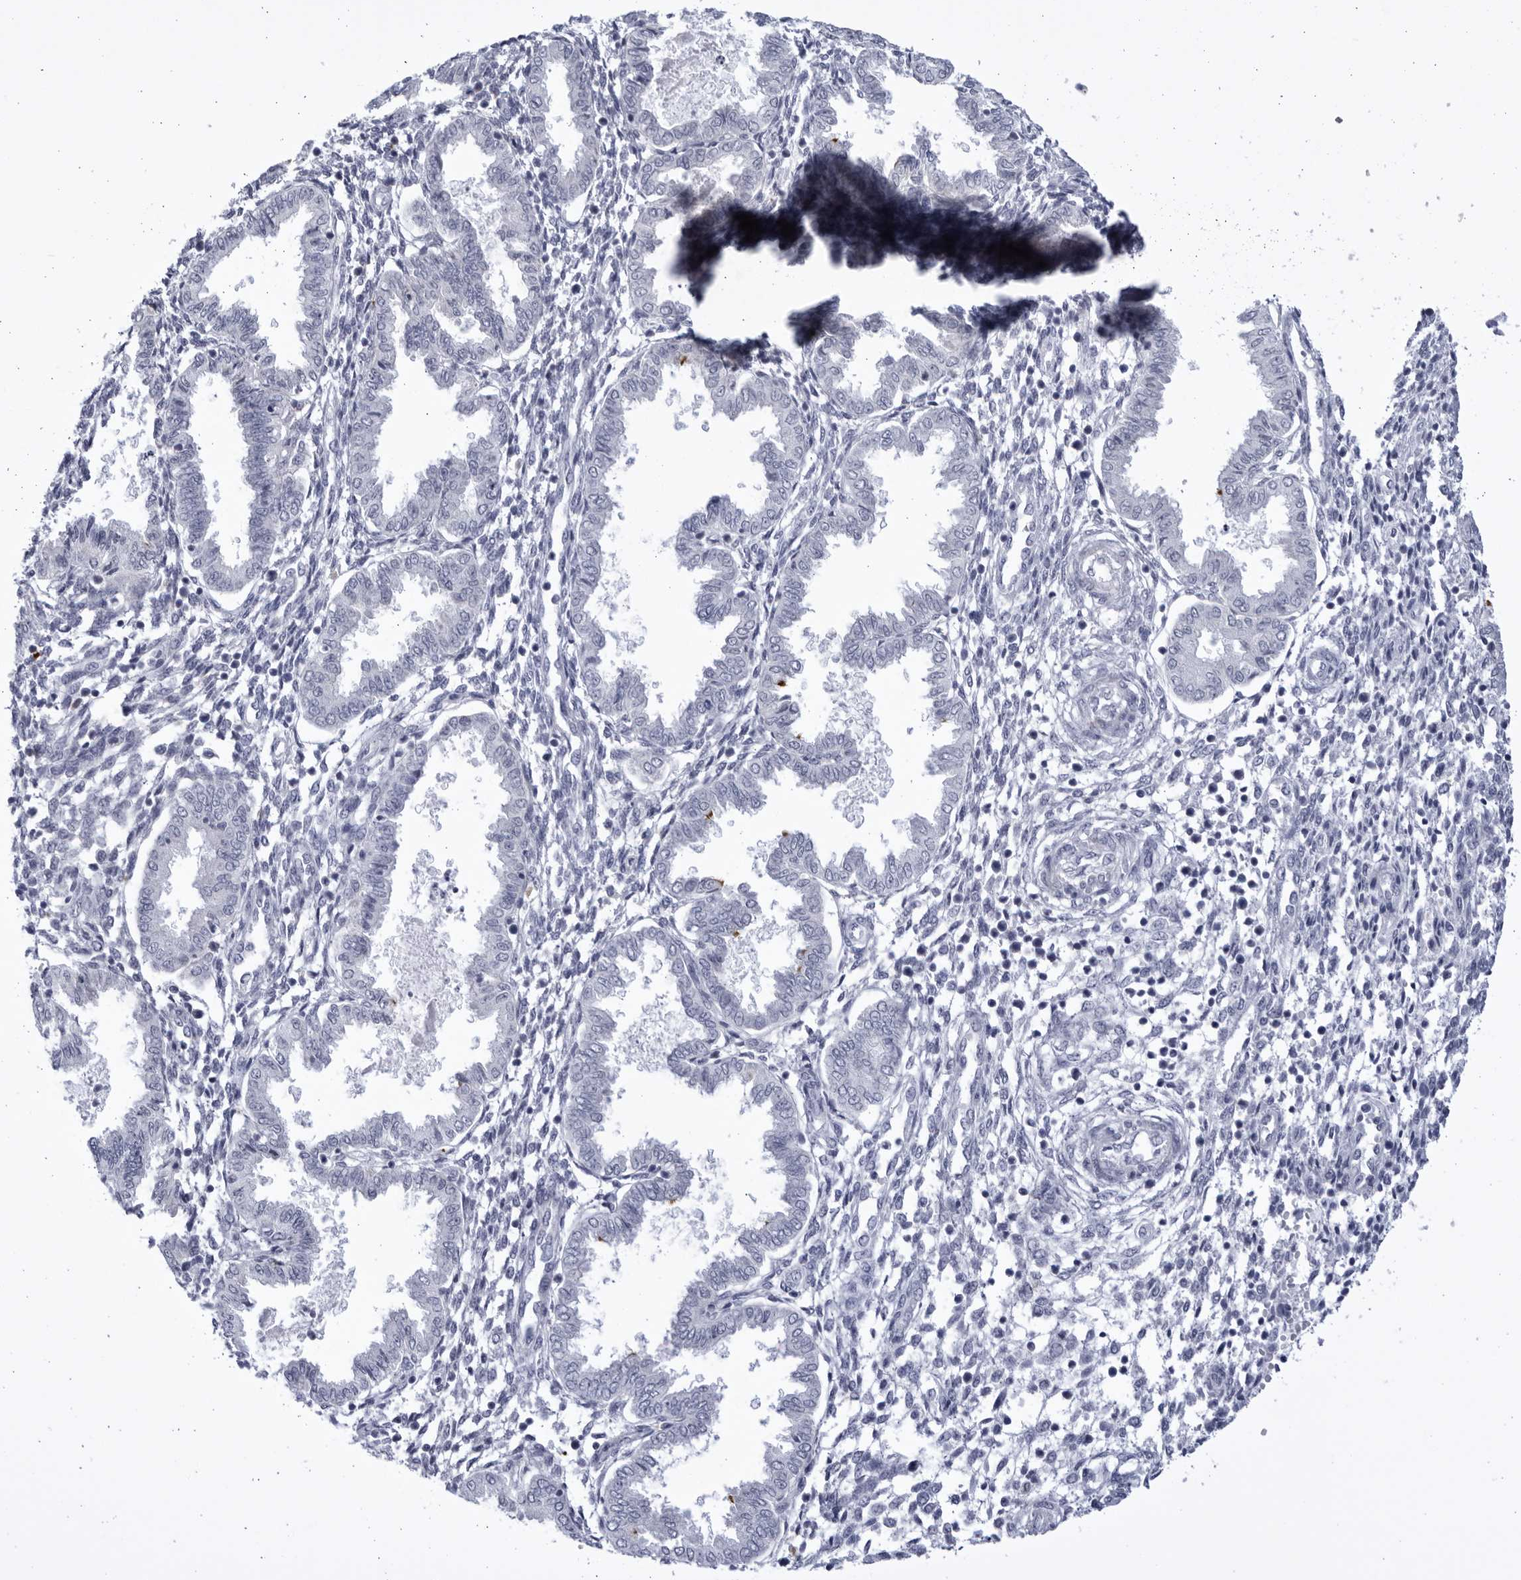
{"staining": {"intensity": "negative", "quantity": "none", "location": "none"}, "tissue": "endometrium", "cell_type": "Cells in endometrial stroma", "image_type": "normal", "snomed": [{"axis": "morphology", "description": "Normal tissue, NOS"}, {"axis": "topography", "description": "Endometrium"}], "caption": "The immunohistochemistry (IHC) image has no significant positivity in cells in endometrial stroma of endometrium.", "gene": "CCDC181", "patient": {"sex": "female", "age": 33}}